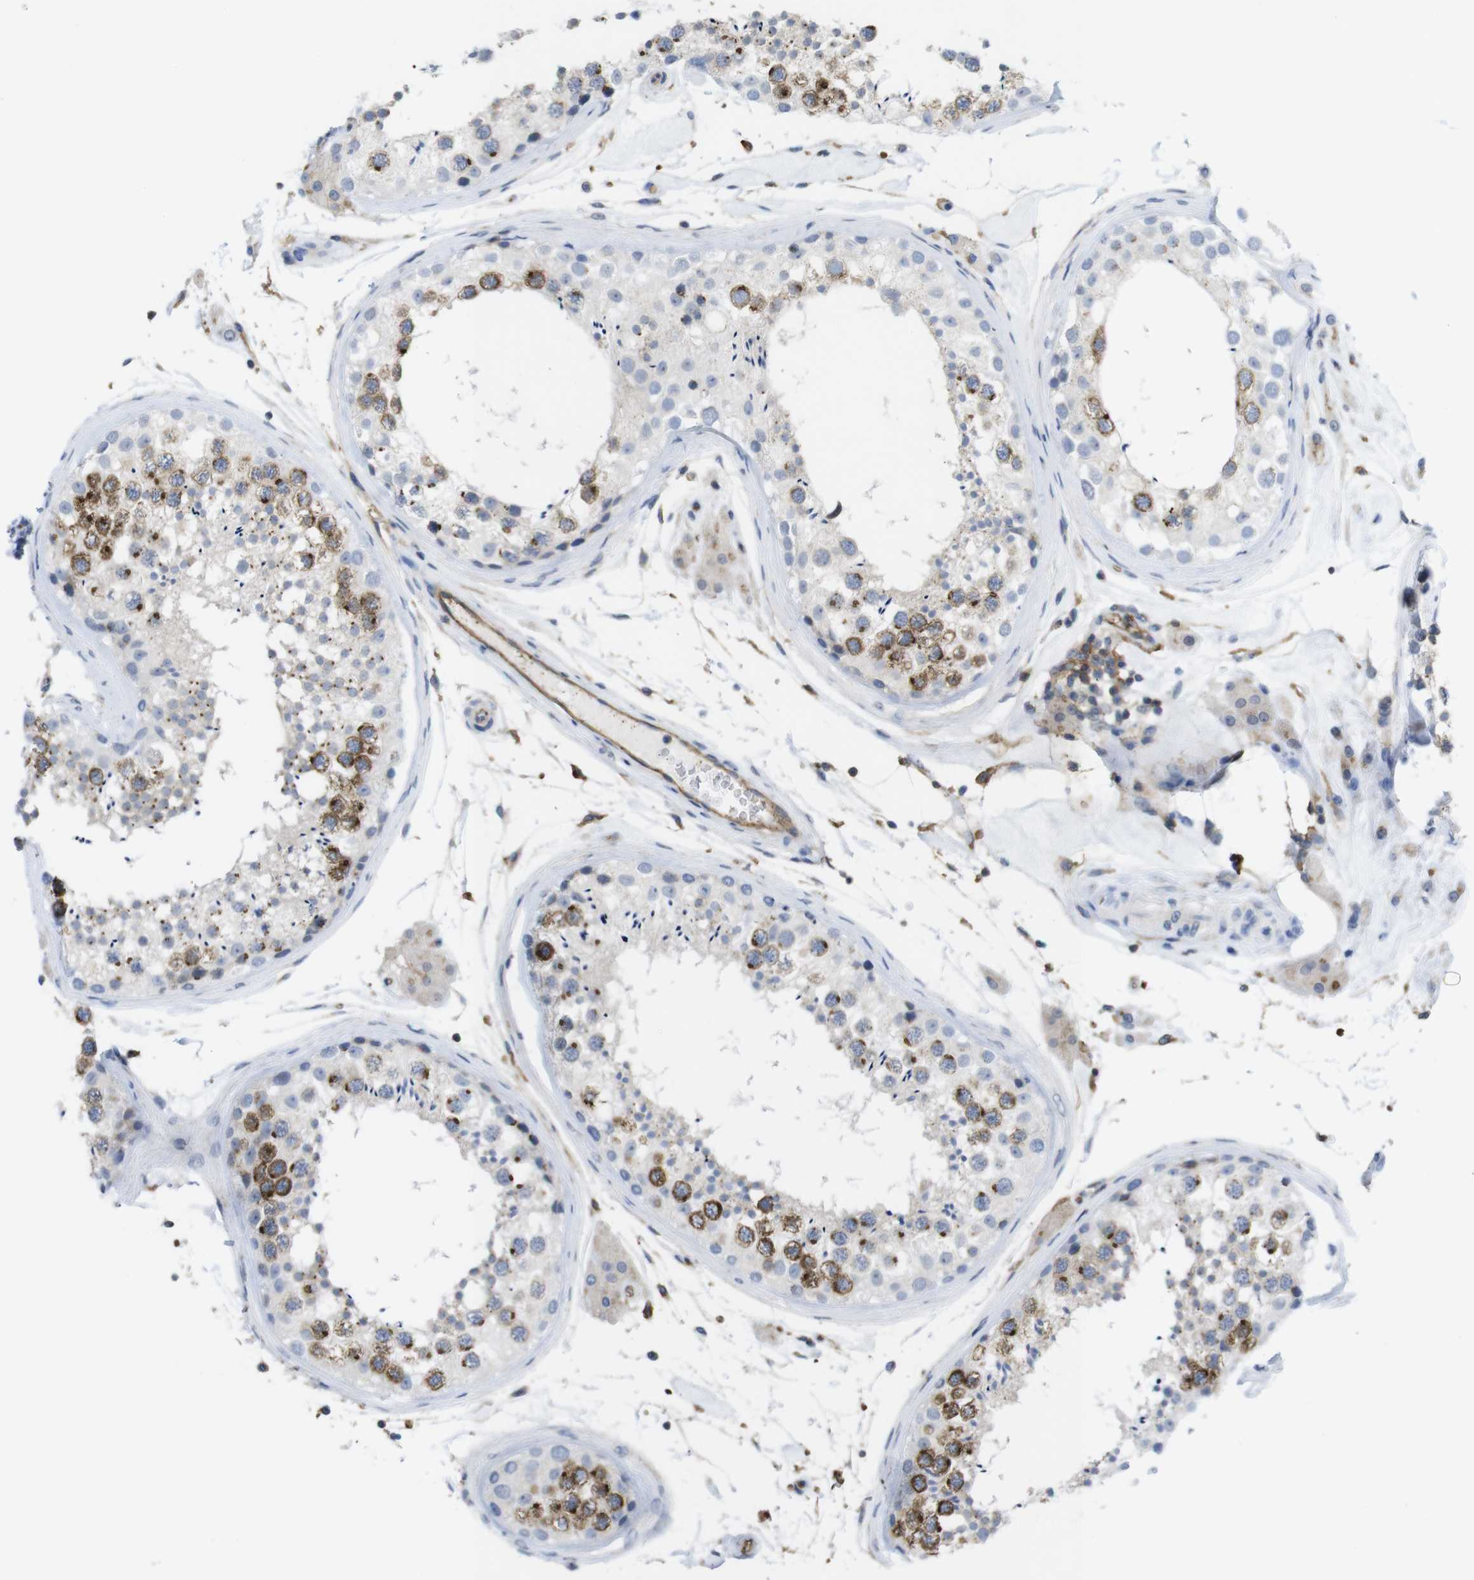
{"staining": {"intensity": "moderate", "quantity": "<25%", "location": "cytoplasmic/membranous"}, "tissue": "testis", "cell_type": "Cells in seminiferous ducts", "image_type": "normal", "snomed": [{"axis": "morphology", "description": "Normal tissue, NOS"}, {"axis": "topography", "description": "Testis"}], "caption": "Normal testis was stained to show a protein in brown. There is low levels of moderate cytoplasmic/membranous positivity in about <25% of cells in seminiferous ducts. The staining was performed using DAB, with brown indicating positive protein expression. Nuclei are stained blue with hematoxylin.", "gene": "CCR6", "patient": {"sex": "male", "age": 46}}